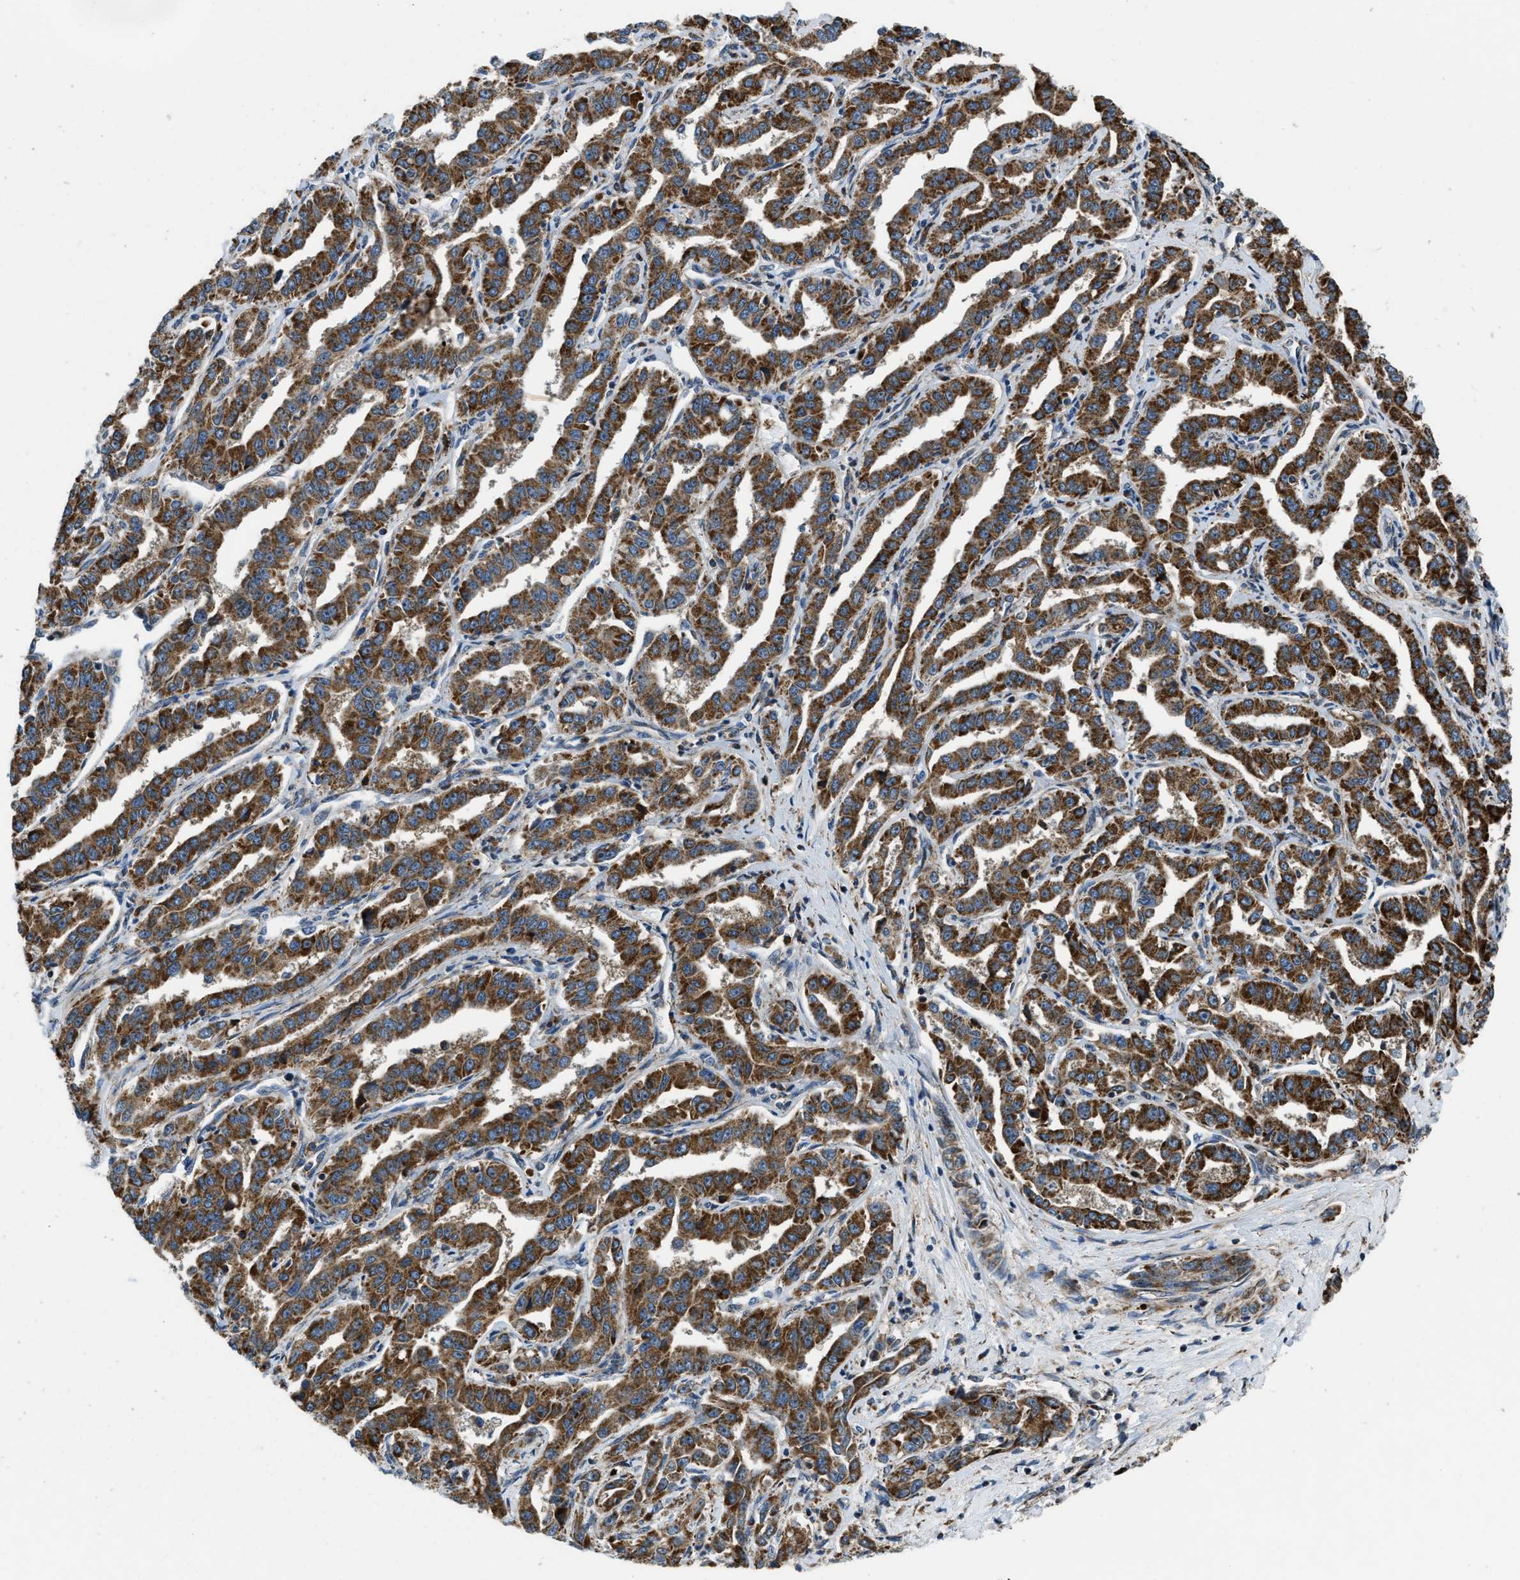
{"staining": {"intensity": "strong", "quantity": ">75%", "location": "cytoplasmic/membranous"}, "tissue": "liver cancer", "cell_type": "Tumor cells", "image_type": "cancer", "snomed": [{"axis": "morphology", "description": "Cholangiocarcinoma"}, {"axis": "topography", "description": "Liver"}], "caption": "Approximately >75% of tumor cells in liver cancer reveal strong cytoplasmic/membranous protein expression as visualized by brown immunohistochemical staining.", "gene": "GSDME", "patient": {"sex": "male", "age": 59}}